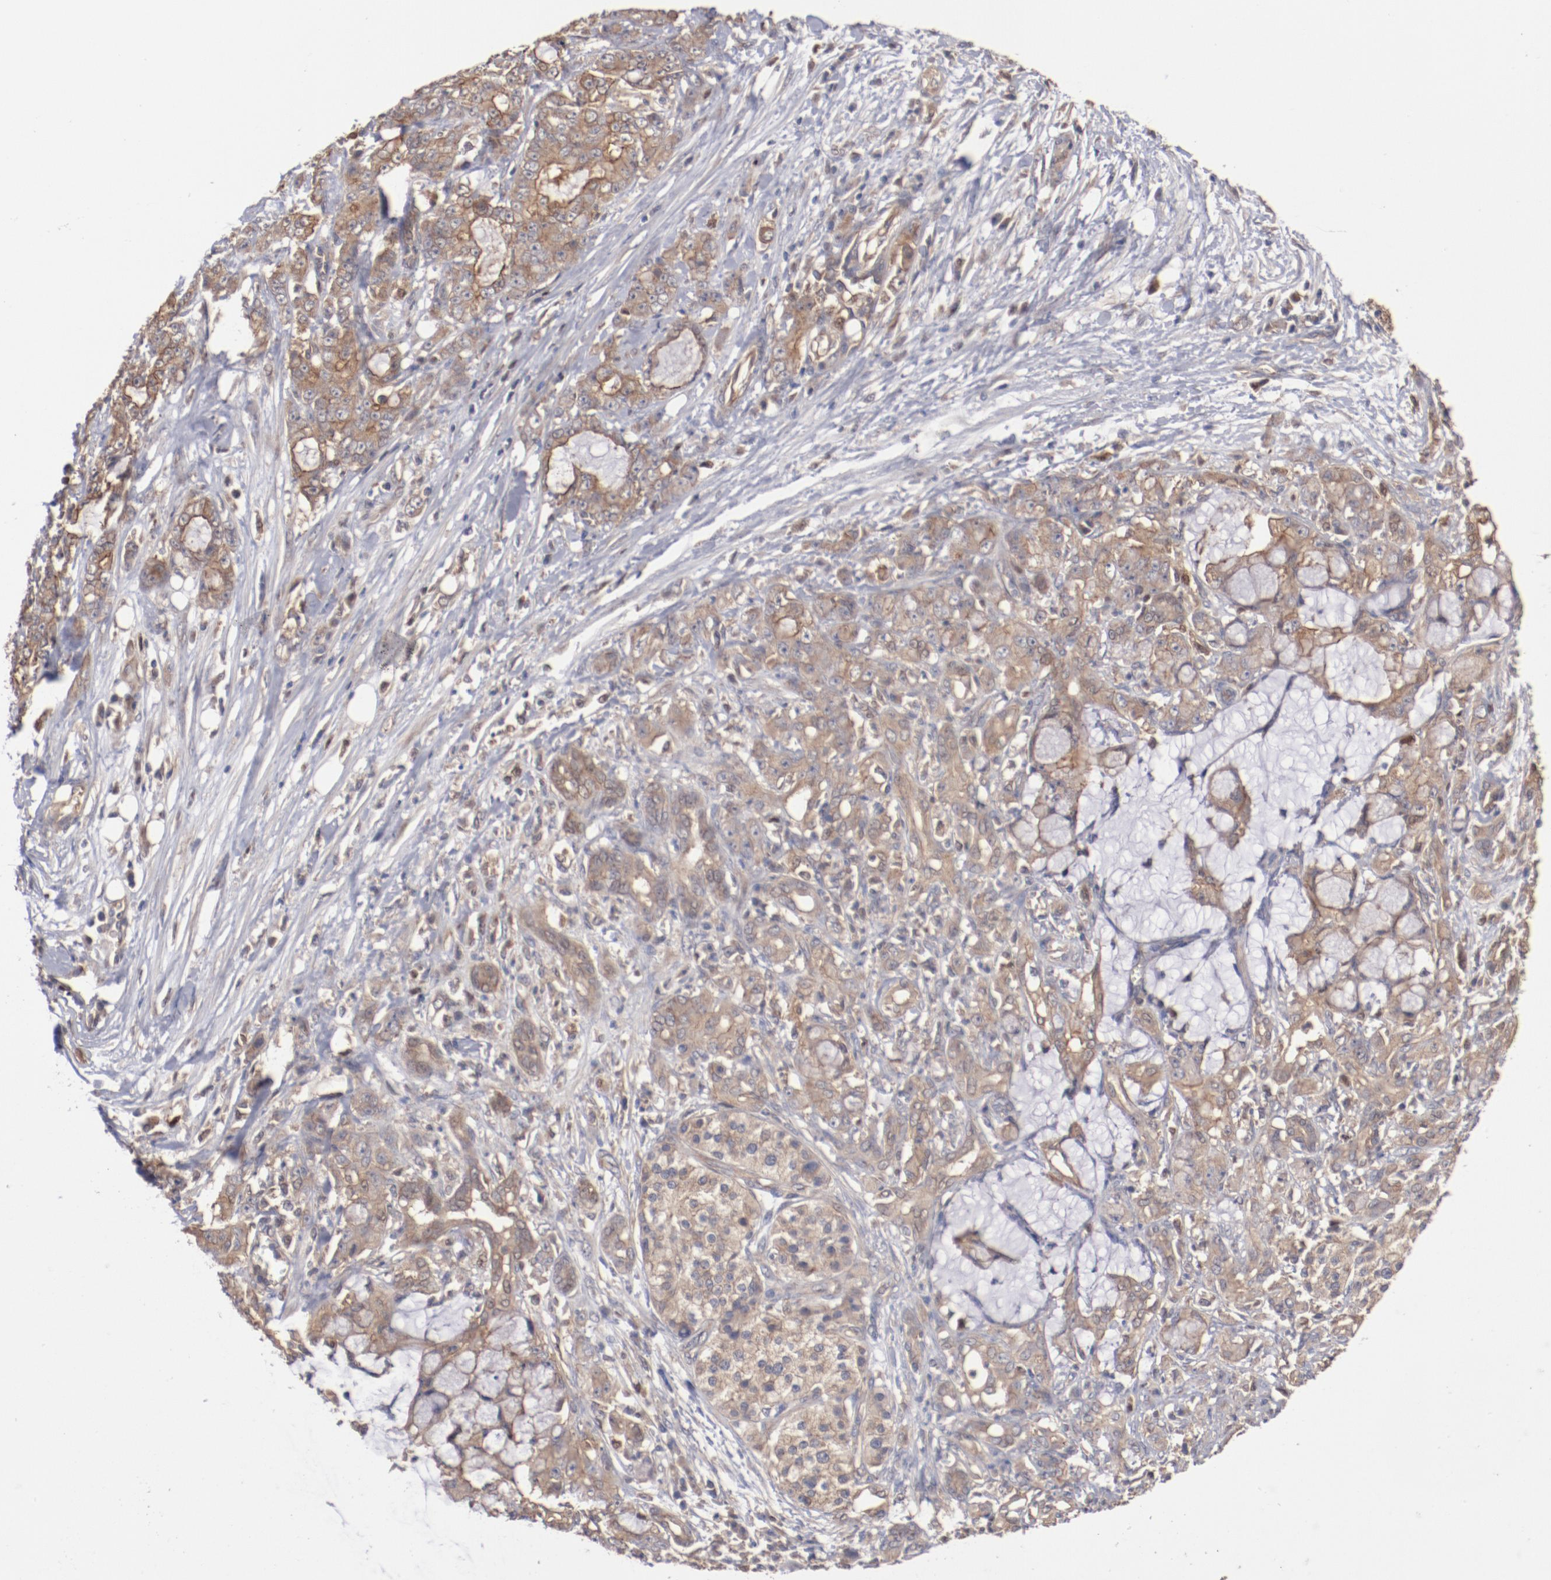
{"staining": {"intensity": "moderate", "quantity": ">75%", "location": "cytoplasmic/membranous"}, "tissue": "pancreatic cancer", "cell_type": "Tumor cells", "image_type": "cancer", "snomed": [{"axis": "morphology", "description": "Adenocarcinoma, NOS"}, {"axis": "topography", "description": "Pancreas"}], "caption": "A high-resolution image shows immunohistochemistry staining of pancreatic cancer, which shows moderate cytoplasmic/membranous staining in approximately >75% of tumor cells.", "gene": "DNAAF2", "patient": {"sex": "female", "age": 73}}